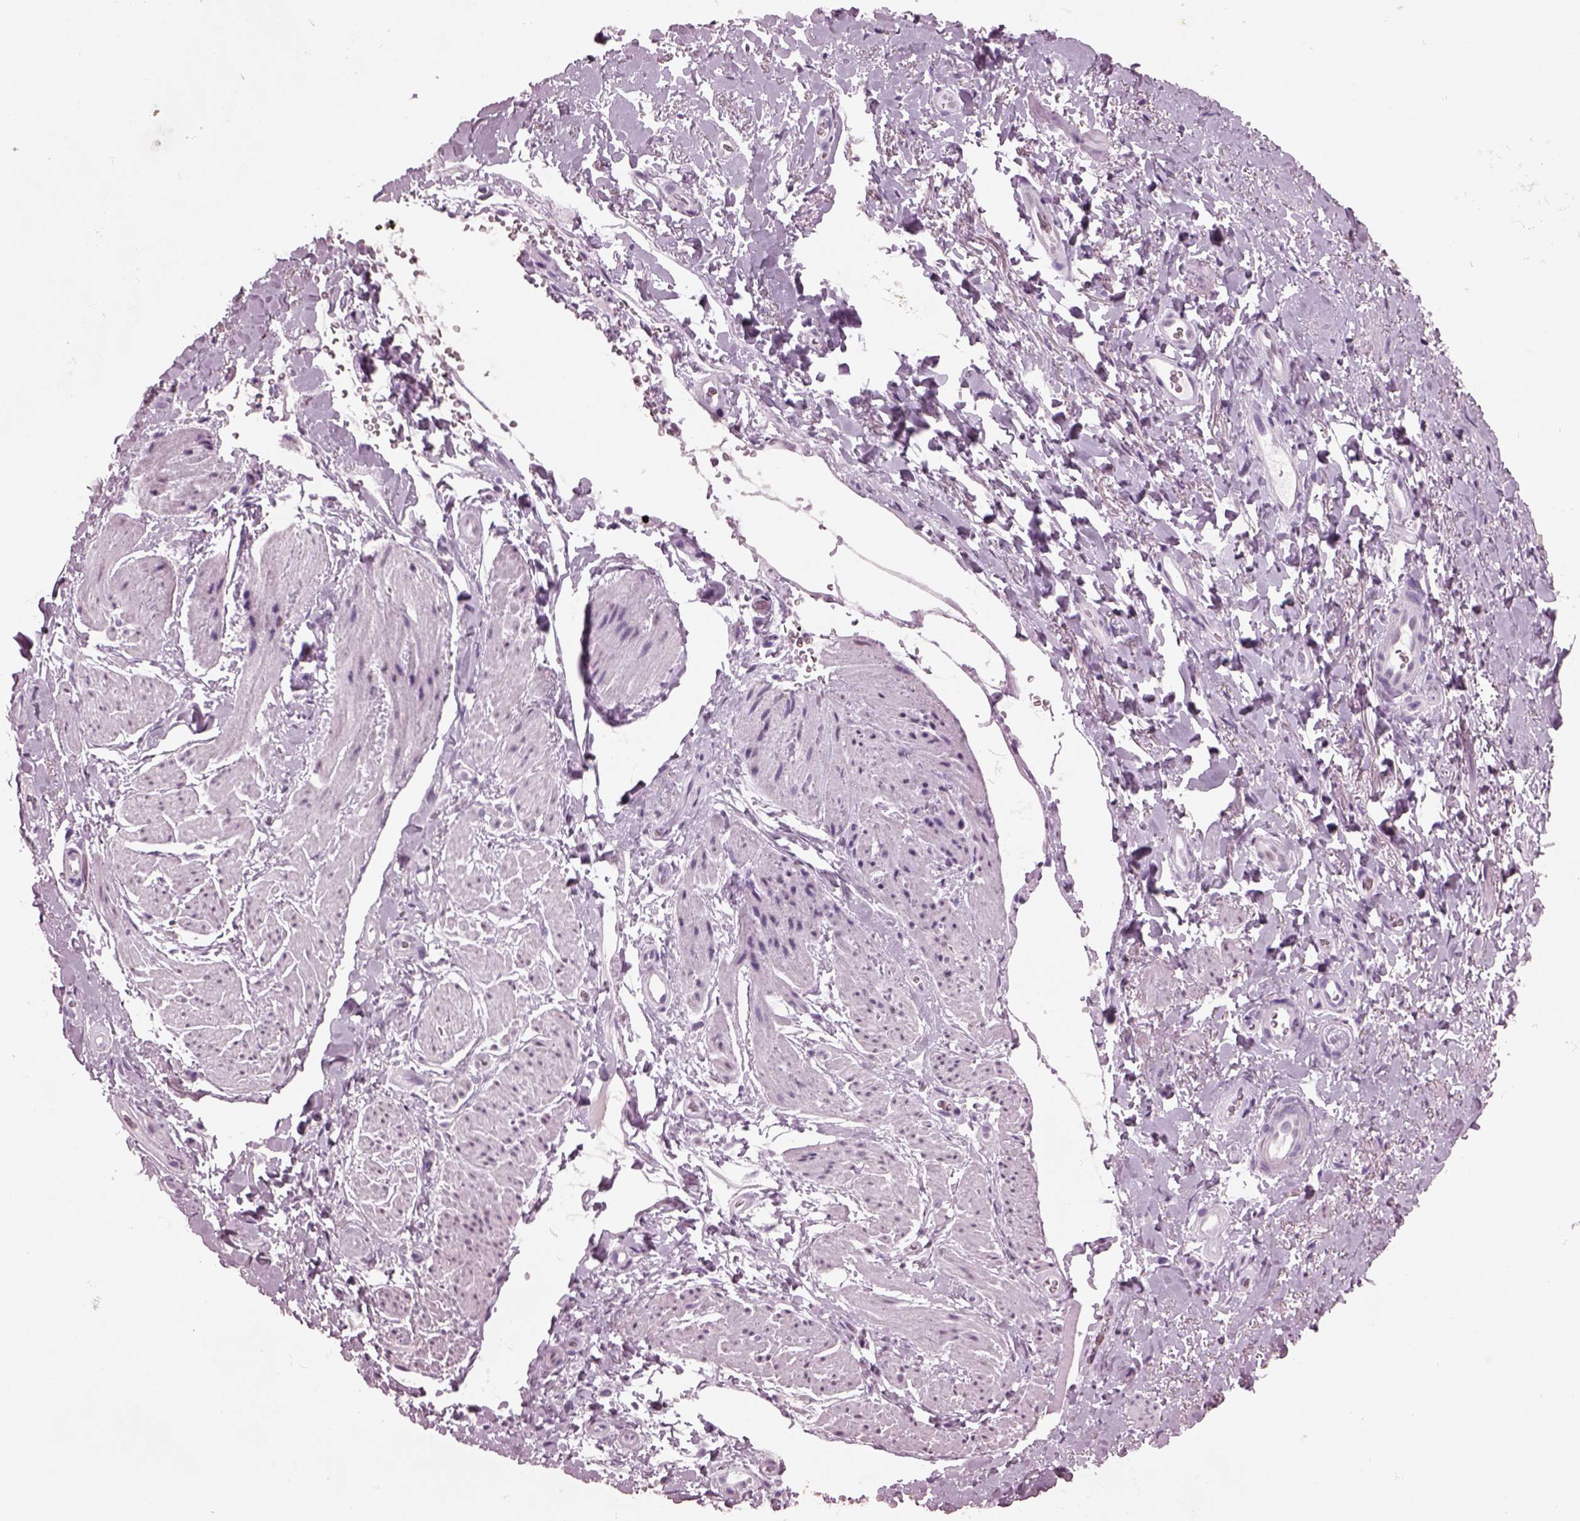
{"staining": {"intensity": "negative", "quantity": "none", "location": "none"}, "tissue": "adipose tissue", "cell_type": "Adipocytes", "image_type": "normal", "snomed": [{"axis": "morphology", "description": "Normal tissue, NOS"}, {"axis": "topography", "description": "Anal"}, {"axis": "topography", "description": "Peripheral nerve tissue"}], "caption": "This is a micrograph of immunohistochemistry staining of normal adipose tissue, which shows no expression in adipocytes. The staining was performed using DAB to visualize the protein expression in brown, while the nuclei were stained in blue with hematoxylin (Magnification: 20x).", "gene": "KRTAP3", "patient": {"sex": "male", "age": 53}}